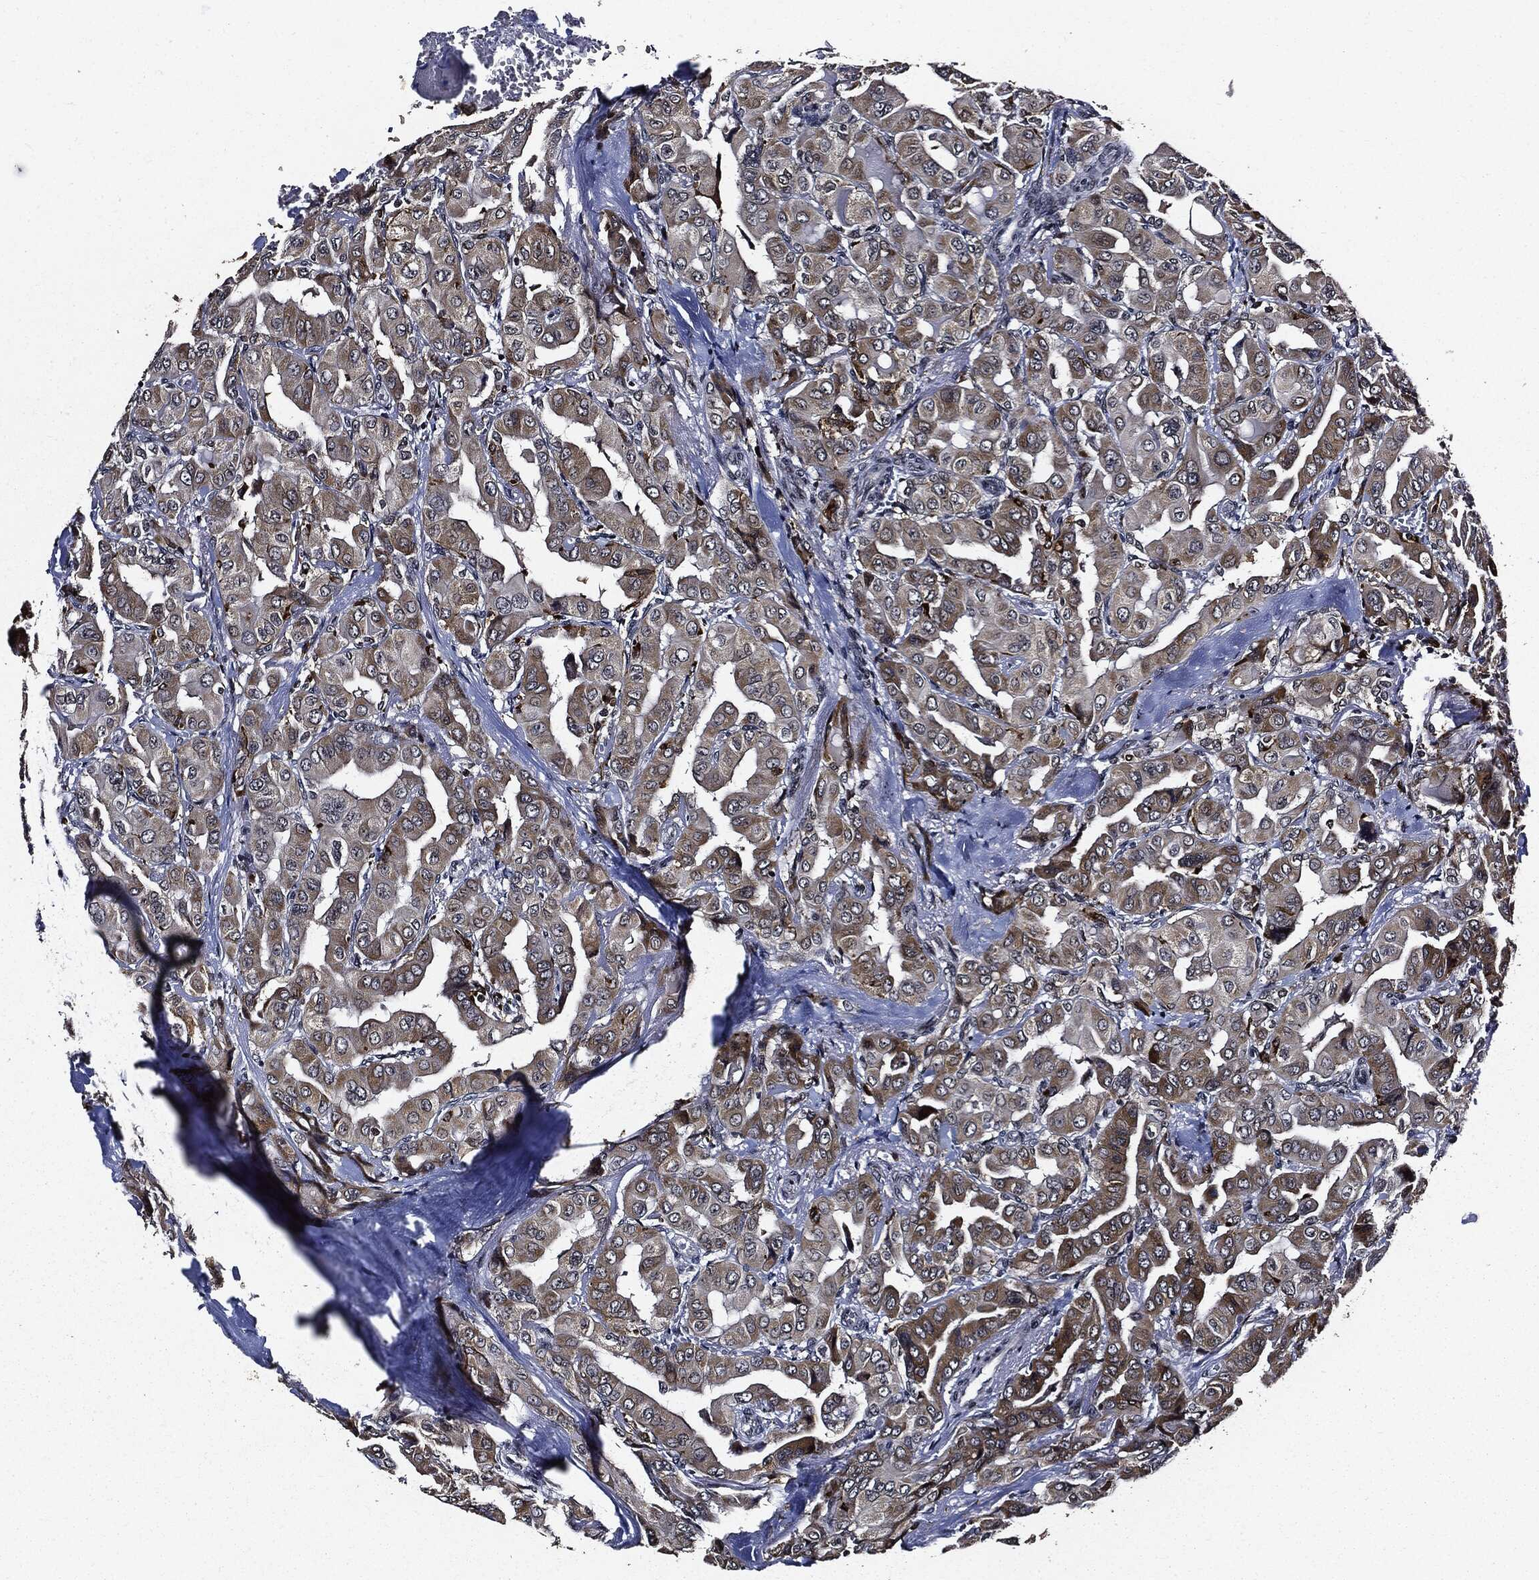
{"staining": {"intensity": "moderate", "quantity": "25%-75%", "location": "cytoplasmic/membranous"}, "tissue": "thyroid cancer", "cell_type": "Tumor cells", "image_type": "cancer", "snomed": [{"axis": "morphology", "description": "Normal tissue, NOS"}, {"axis": "morphology", "description": "Papillary adenocarcinoma, NOS"}, {"axis": "topography", "description": "Thyroid gland"}], "caption": "Immunohistochemical staining of human thyroid cancer reveals moderate cytoplasmic/membranous protein expression in about 25%-75% of tumor cells. Using DAB (brown) and hematoxylin (blue) stains, captured at high magnification using brightfield microscopy.", "gene": "SUGT1", "patient": {"sex": "female", "age": 66}}